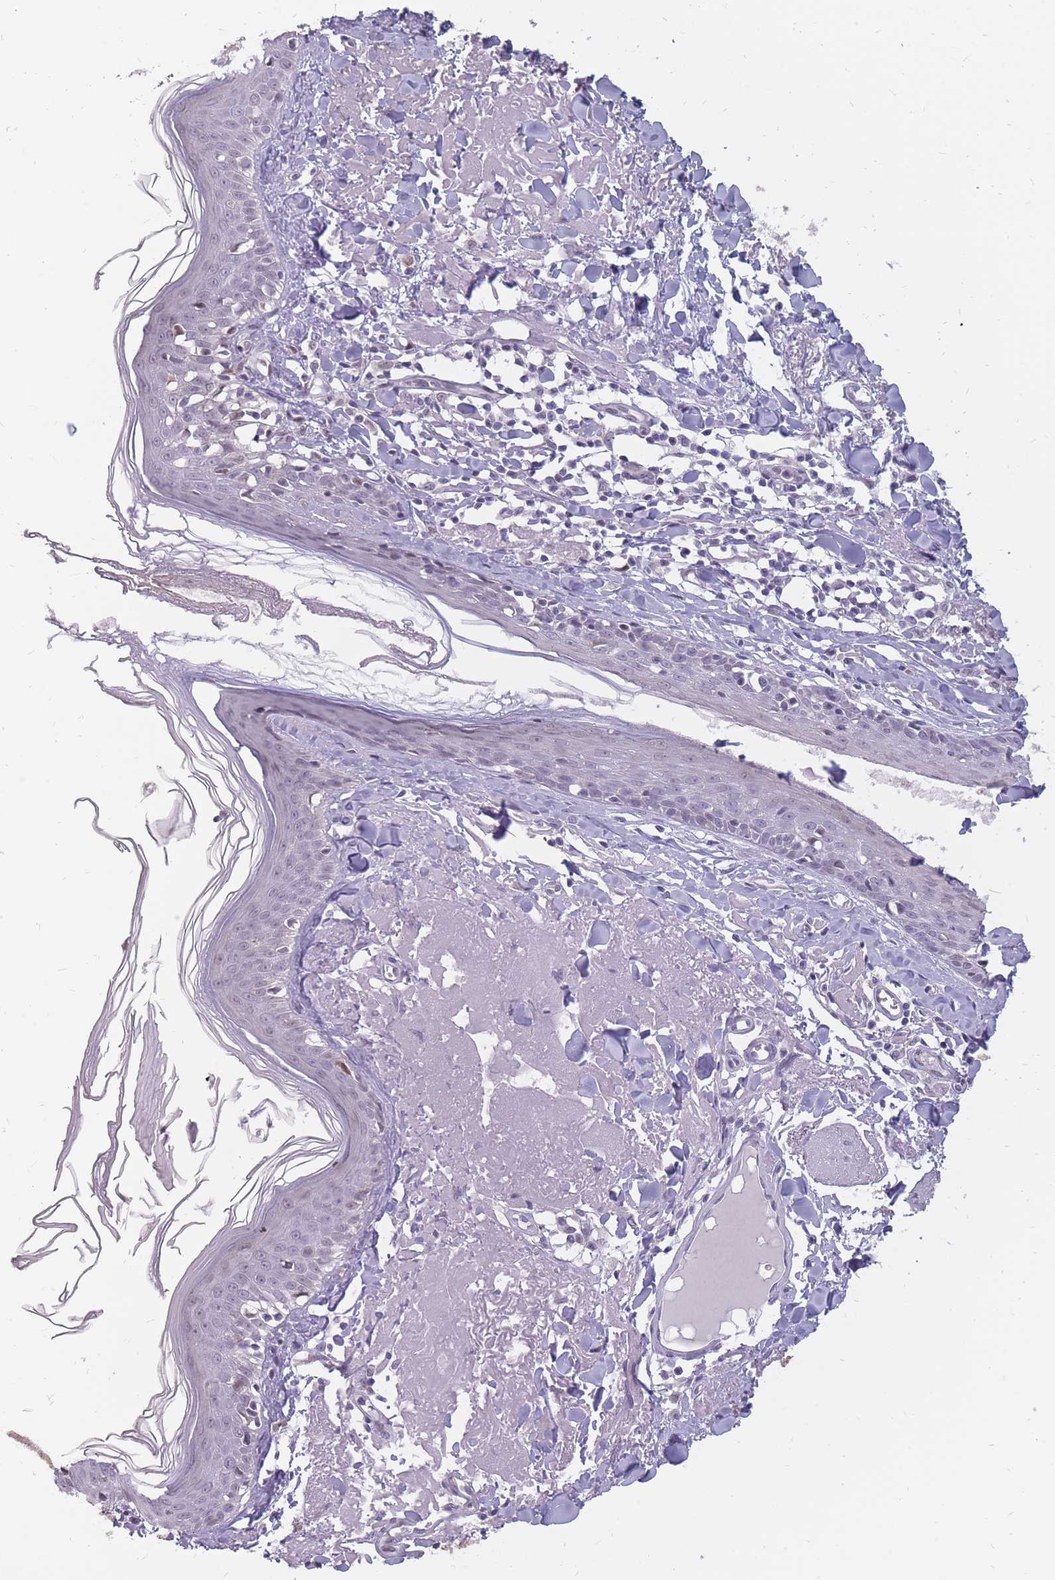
{"staining": {"intensity": "weak", "quantity": ">75%", "location": "nuclear"}, "tissue": "skin", "cell_type": "Fibroblasts", "image_type": "normal", "snomed": [{"axis": "morphology", "description": "Normal tissue, NOS"}, {"axis": "morphology", "description": "Malignant melanoma, NOS"}, {"axis": "topography", "description": "Skin"}], "caption": "Immunohistochemistry micrograph of normal skin: human skin stained using immunohistochemistry (IHC) demonstrates low levels of weak protein expression localized specifically in the nuclear of fibroblasts, appearing as a nuclear brown color.", "gene": "POM121C", "patient": {"sex": "male", "age": 80}}